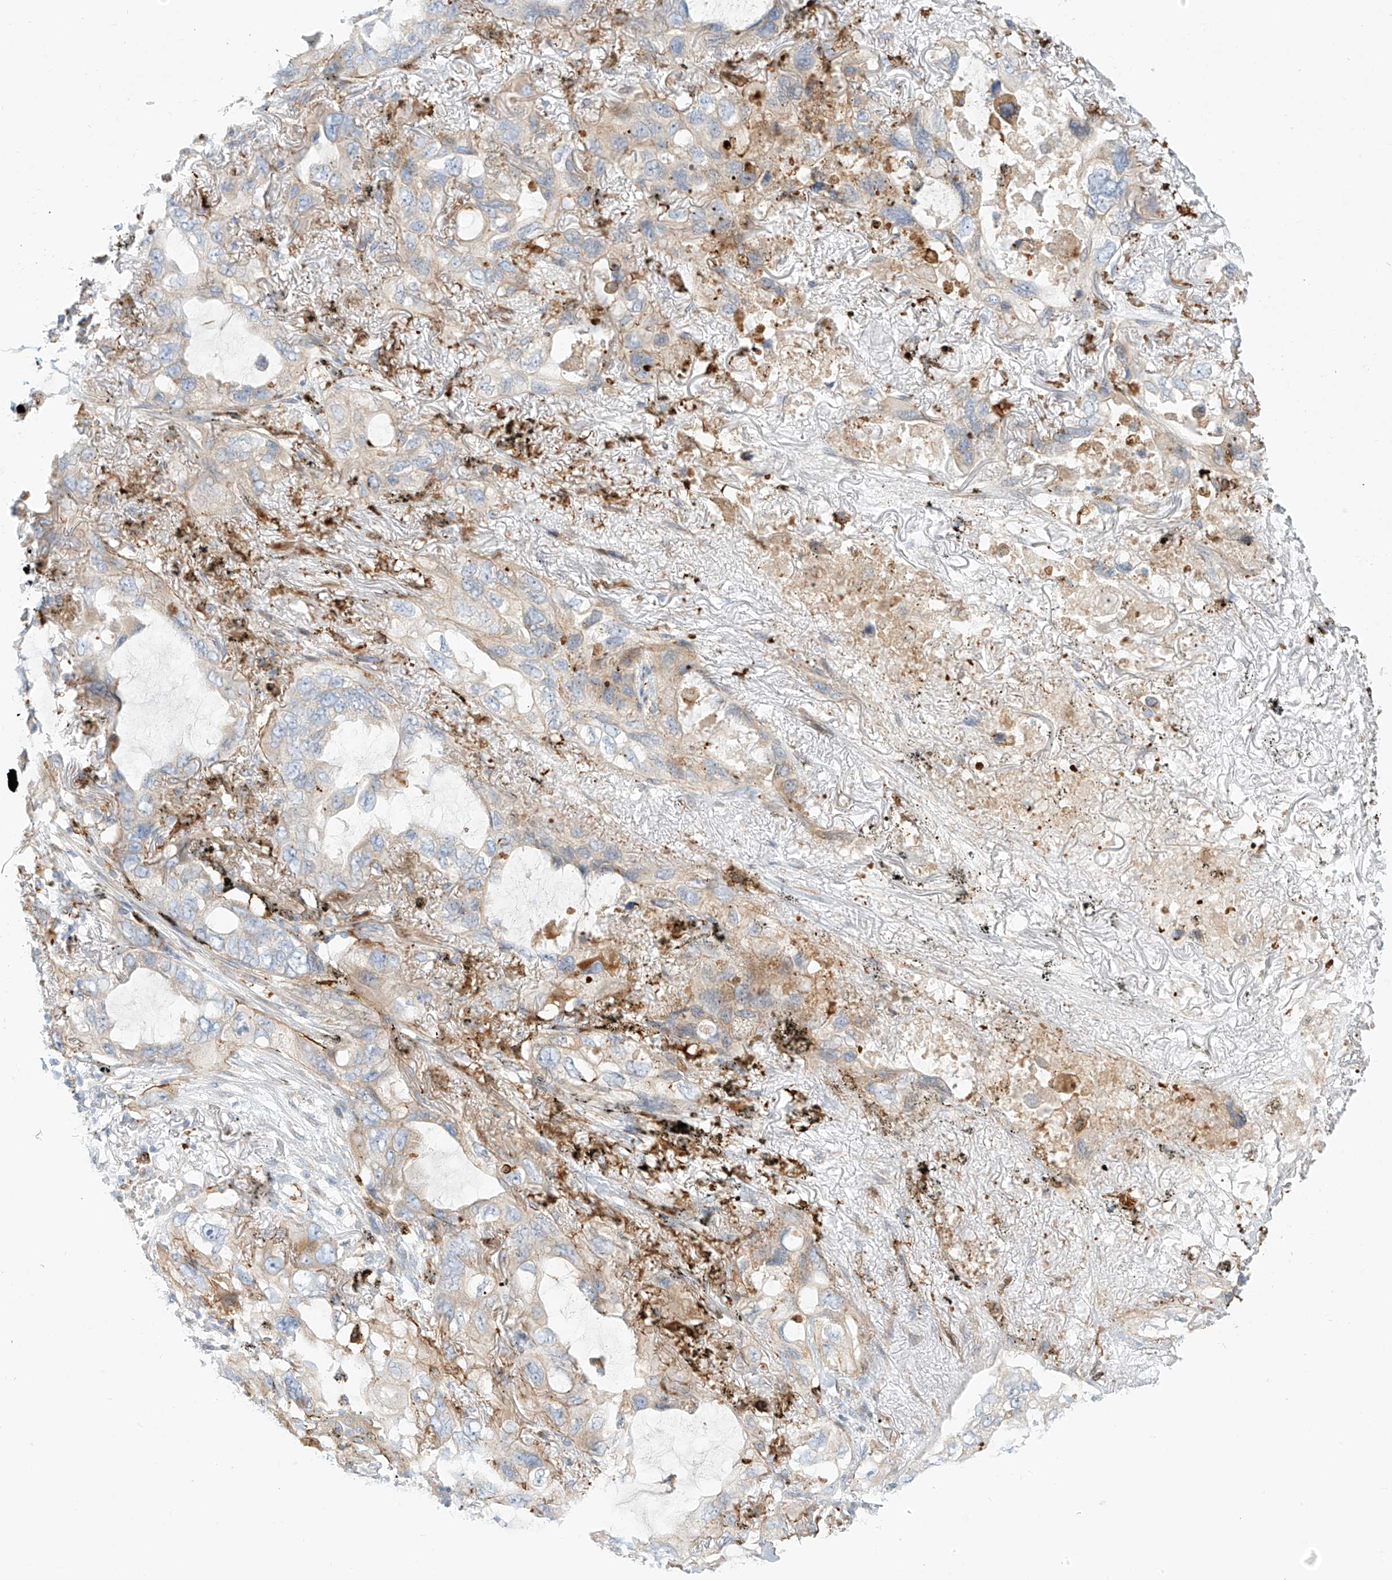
{"staining": {"intensity": "weak", "quantity": "25%-75%", "location": "cytoplasmic/membranous"}, "tissue": "lung cancer", "cell_type": "Tumor cells", "image_type": "cancer", "snomed": [{"axis": "morphology", "description": "Squamous cell carcinoma, NOS"}, {"axis": "topography", "description": "Lung"}], "caption": "Immunohistochemical staining of human lung cancer demonstrates low levels of weak cytoplasmic/membranous positivity in approximately 25%-75% of tumor cells.", "gene": "PCYOX1", "patient": {"sex": "female", "age": 73}}